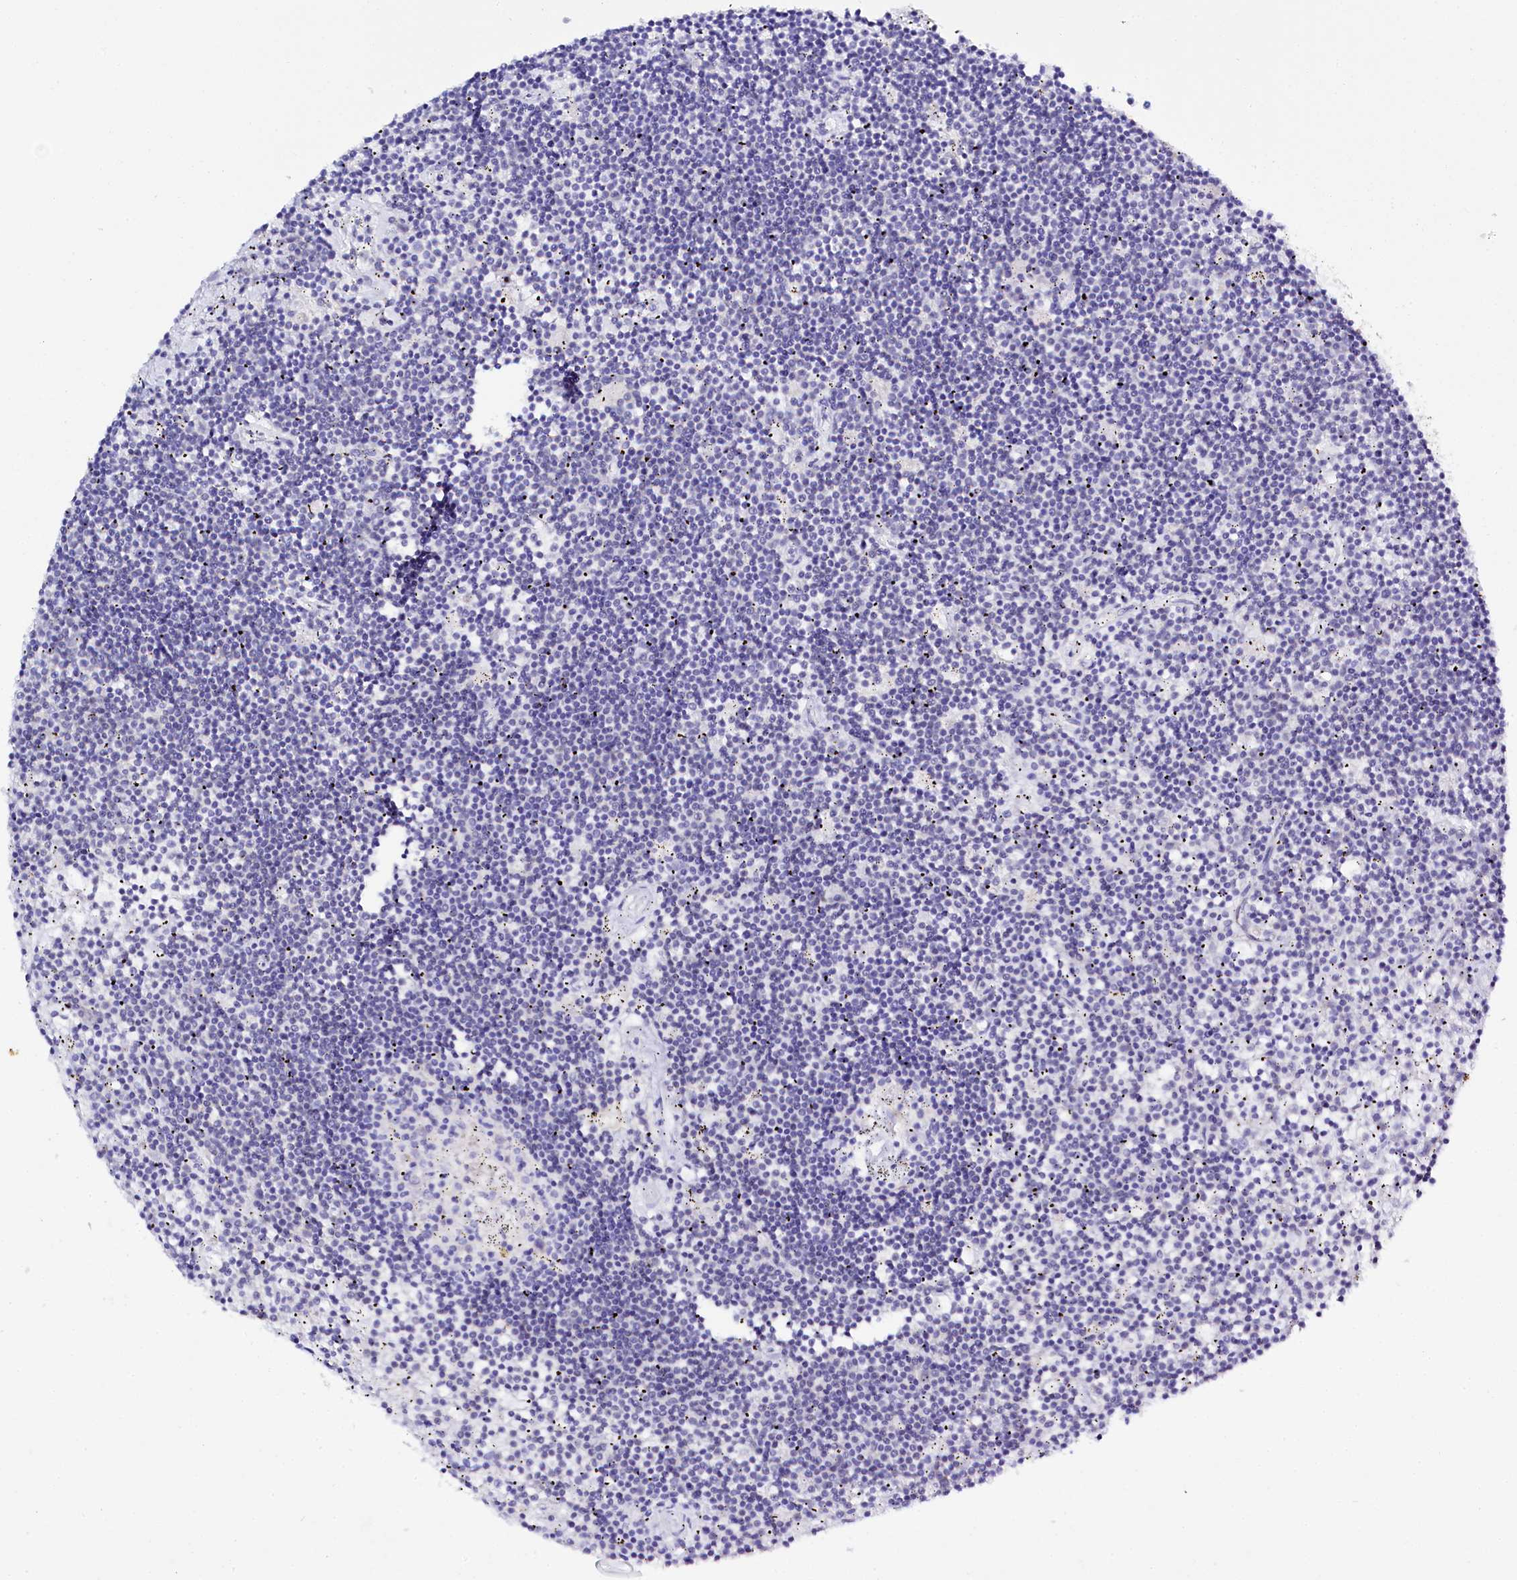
{"staining": {"intensity": "negative", "quantity": "none", "location": "none"}, "tissue": "lymphoma", "cell_type": "Tumor cells", "image_type": "cancer", "snomed": [{"axis": "morphology", "description": "Malignant lymphoma, non-Hodgkin's type, Low grade"}, {"axis": "topography", "description": "Spleen"}], "caption": "Immunohistochemical staining of human lymphoma shows no significant positivity in tumor cells.", "gene": "SPATS2", "patient": {"sex": "male", "age": 76}}